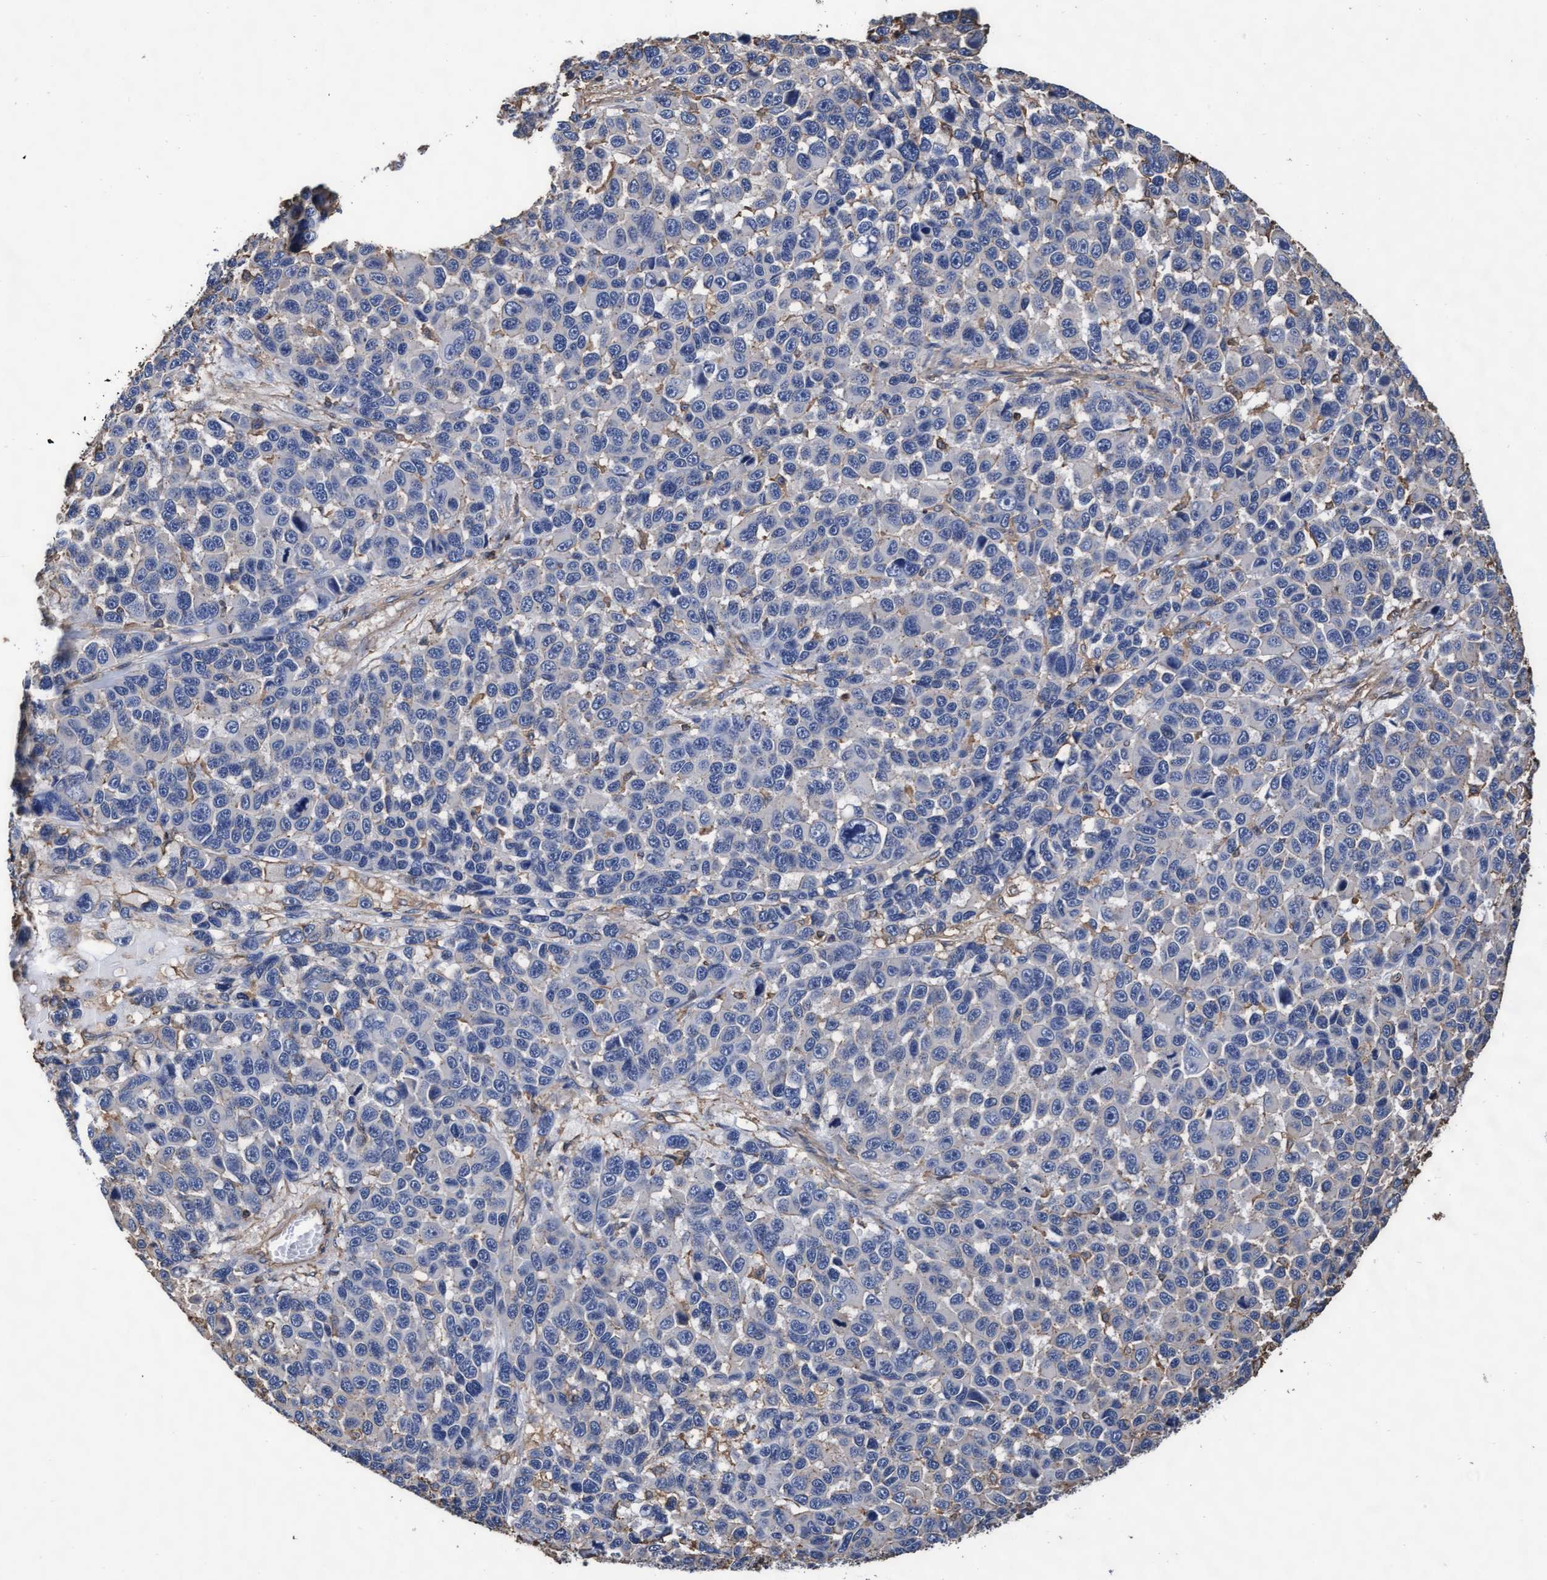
{"staining": {"intensity": "negative", "quantity": "none", "location": "none"}, "tissue": "melanoma", "cell_type": "Tumor cells", "image_type": "cancer", "snomed": [{"axis": "morphology", "description": "Malignant melanoma, NOS"}, {"axis": "topography", "description": "Skin"}], "caption": "Immunohistochemistry micrograph of neoplastic tissue: human malignant melanoma stained with DAB displays no significant protein expression in tumor cells. (Stains: DAB (3,3'-diaminobenzidine) IHC with hematoxylin counter stain, Microscopy: brightfield microscopy at high magnification).", "gene": "GRHPR", "patient": {"sex": "male", "age": 53}}